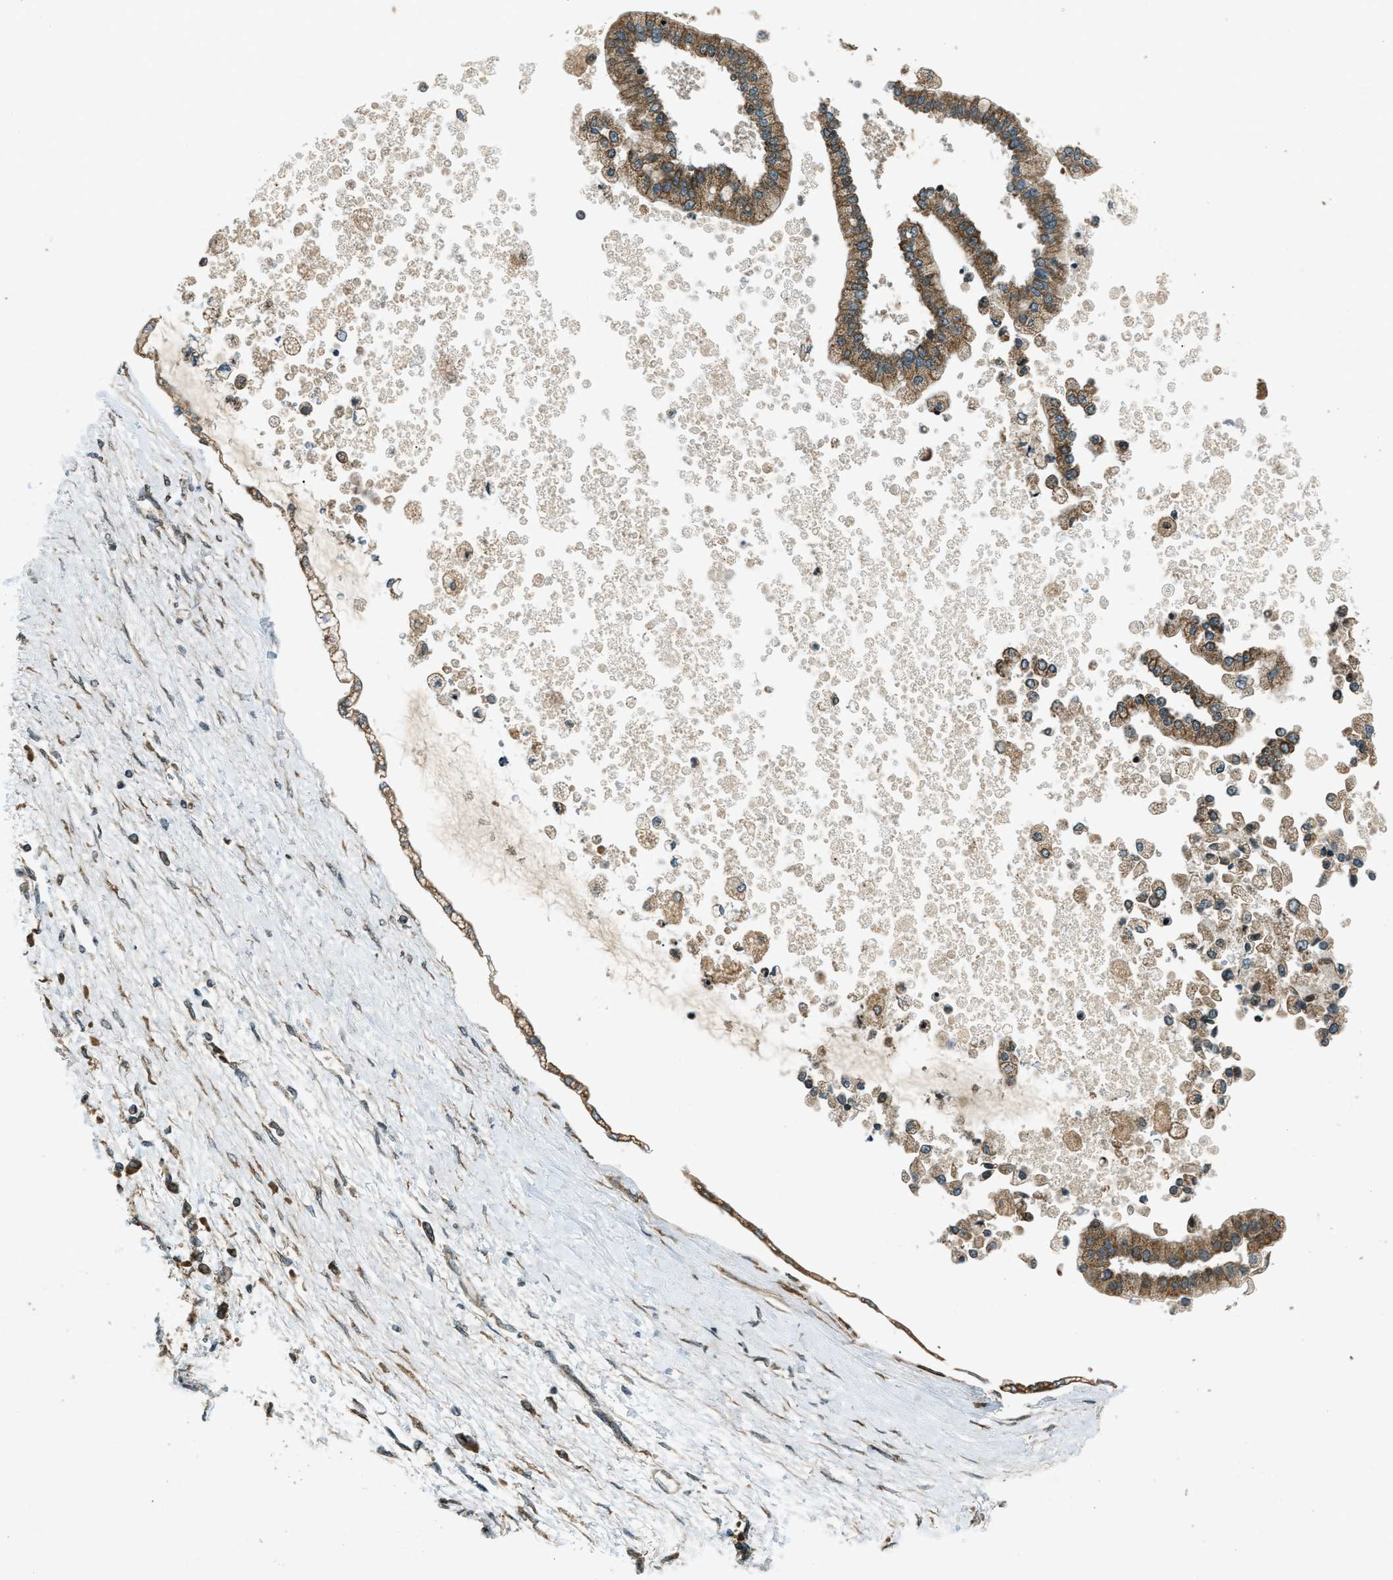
{"staining": {"intensity": "moderate", "quantity": ">75%", "location": "cytoplasmic/membranous"}, "tissue": "liver cancer", "cell_type": "Tumor cells", "image_type": "cancer", "snomed": [{"axis": "morphology", "description": "Cholangiocarcinoma"}, {"axis": "topography", "description": "Liver"}], "caption": "Approximately >75% of tumor cells in human liver cancer (cholangiocarcinoma) display moderate cytoplasmic/membranous protein expression as visualized by brown immunohistochemical staining.", "gene": "EIF2AK3", "patient": {"sex": "male", "age": 50}}